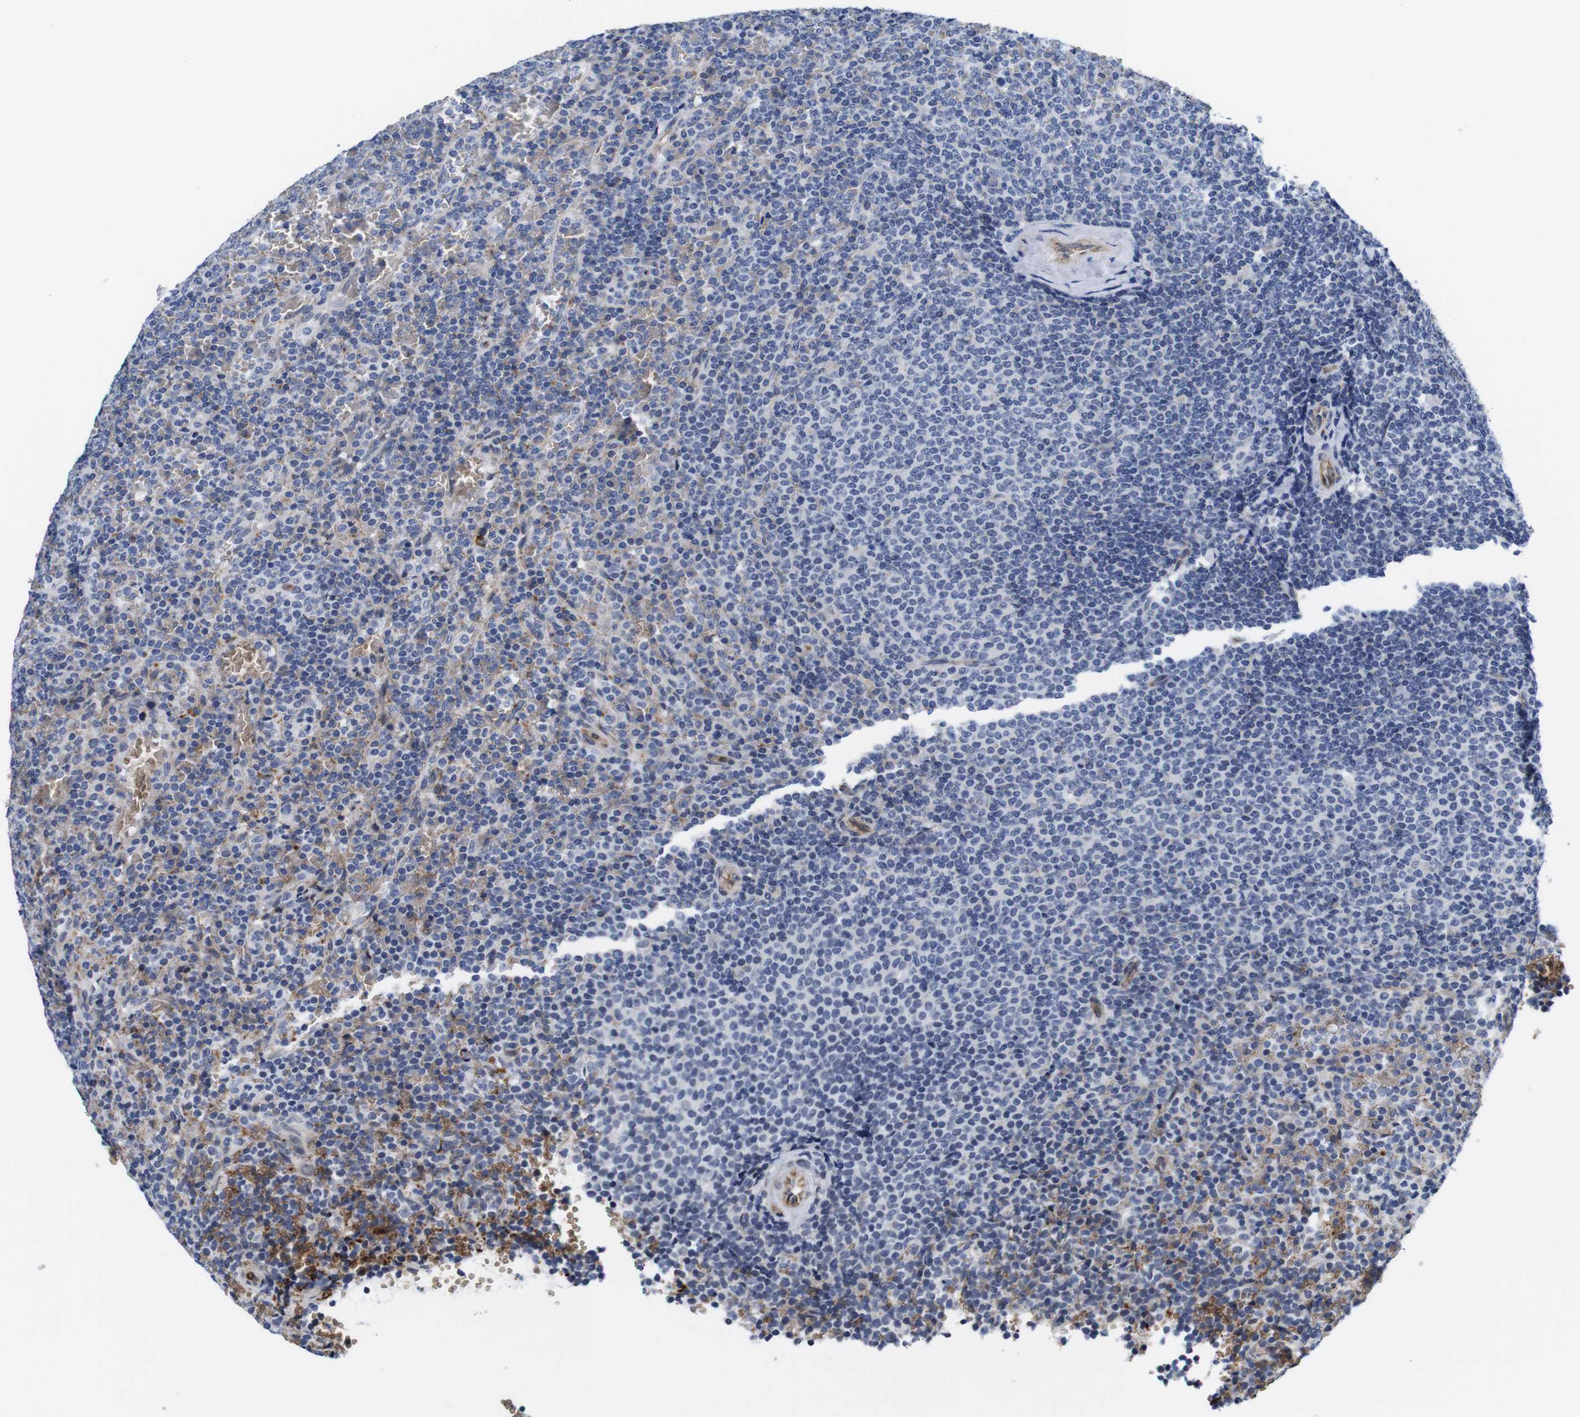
{"staining": {"intensity": "negative", "quantity": "none", "location": "none"}, "tissue": "lymphoma", "cell_type": "Tumor cells", "image_type": "cancer", "snomed": [{"axis": "morphology", "description": "Malignant lymphoma, non-Hodgkin's type, Low grade"}, {"axis": "topography", "description": "Spleen"}], "caption": "IHC histopathology image of neoplastic tissue: human lymphoma stained with DAB (3,3'-diaminobenzidine) demonstrates no significant protein staining in tumor cells. (DAB (3,3'-diaminobenzidine) IHC with hematoxylin counter stain).", "gene": "SOCS3", "patient": {"sex": "female", "age": 77}}